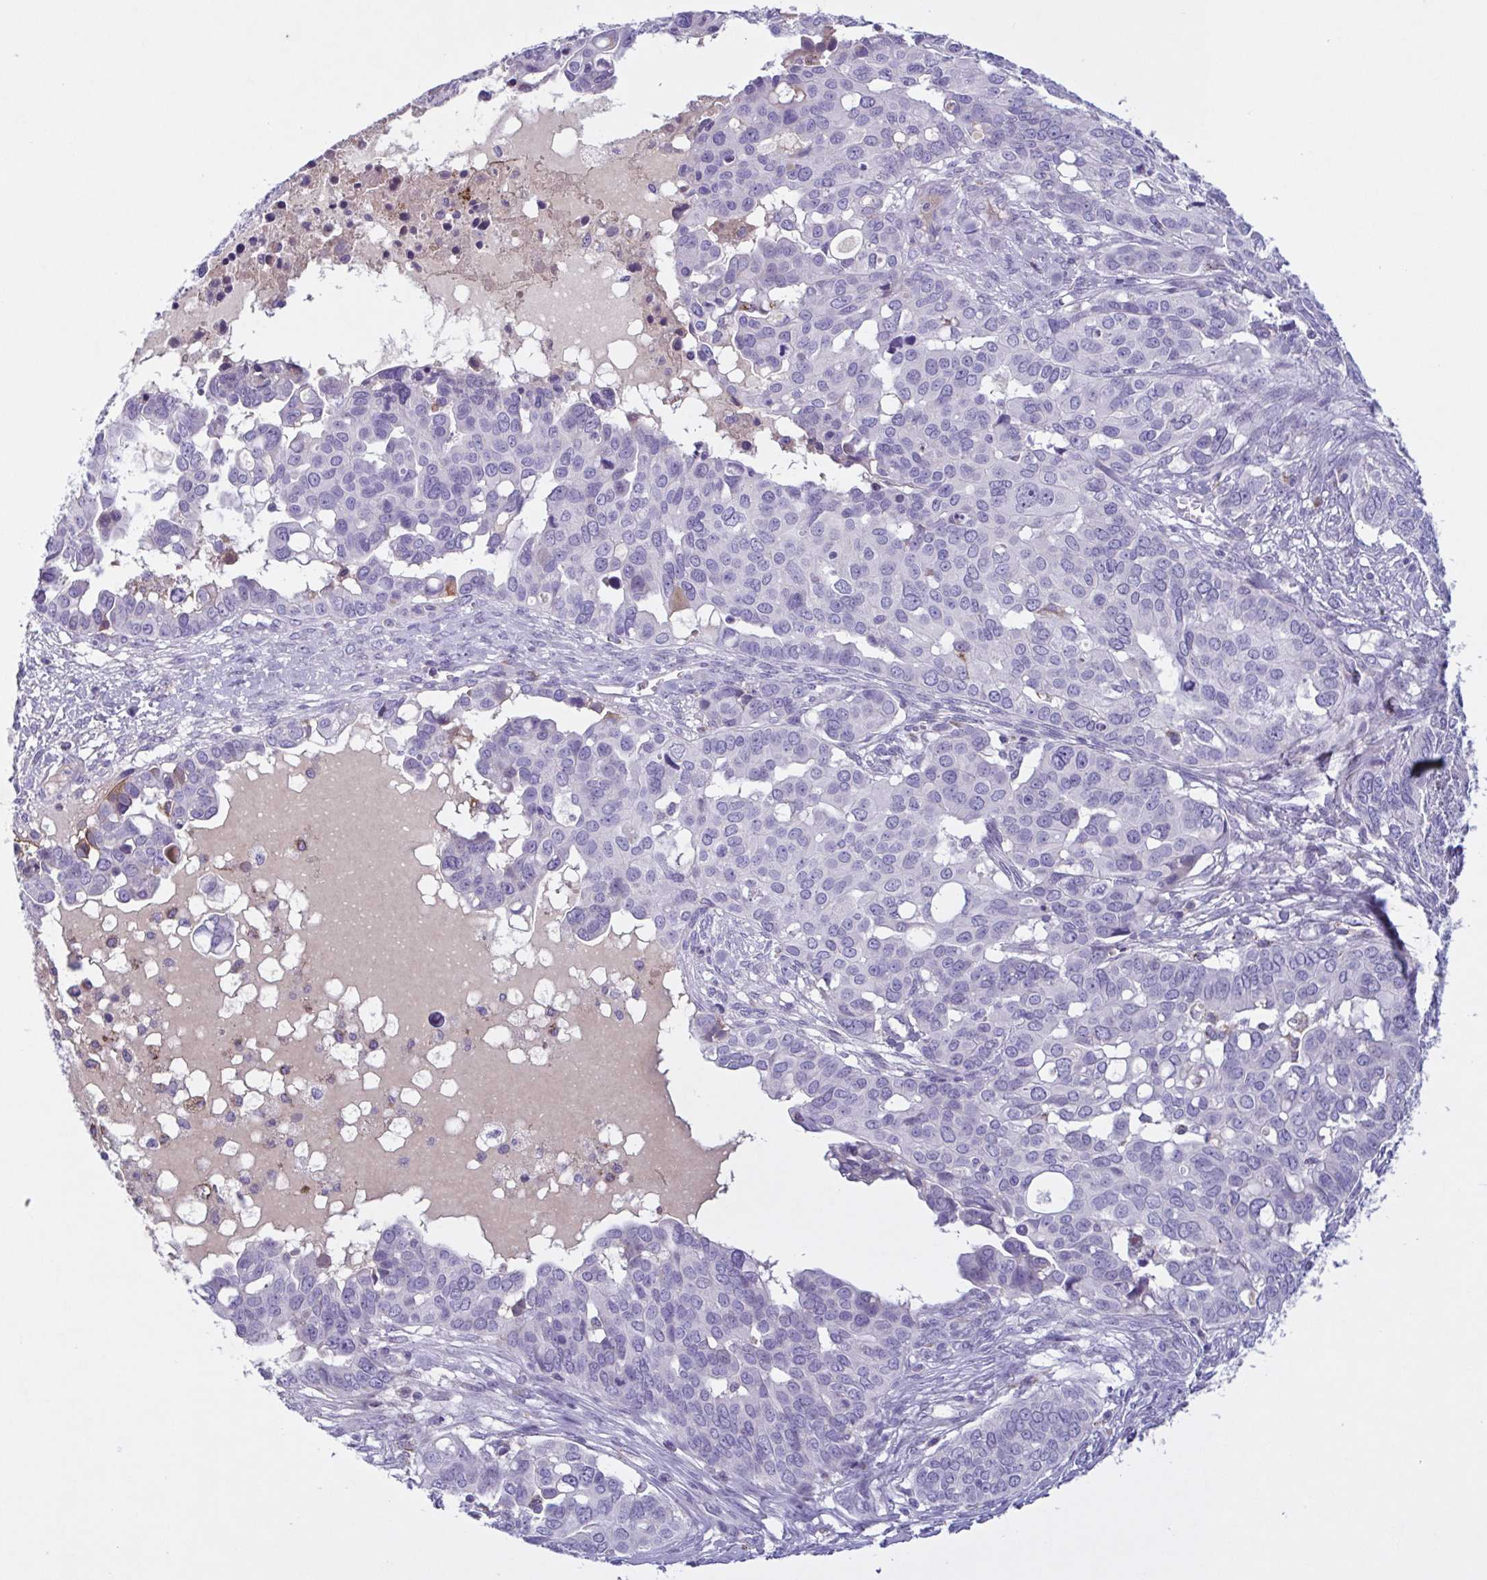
{"staining": {"intensity": "negative", "quantity": "none", "location": "none"}, "tissue": "ovarian cancer", "cell_type": "Tumor cells", "image_type": "cancer", "snomed": [{"axis": "morphology", "description": "Carcinoma, endometroid"}, {"axis": "topography", "description": "Ovary"}], "caption": "Tumor cells are negative for brown protein staining in endometroid carcinoma (ovarian).", "gene": "F13B", "patient": {"sex": "female", "age": 78}}